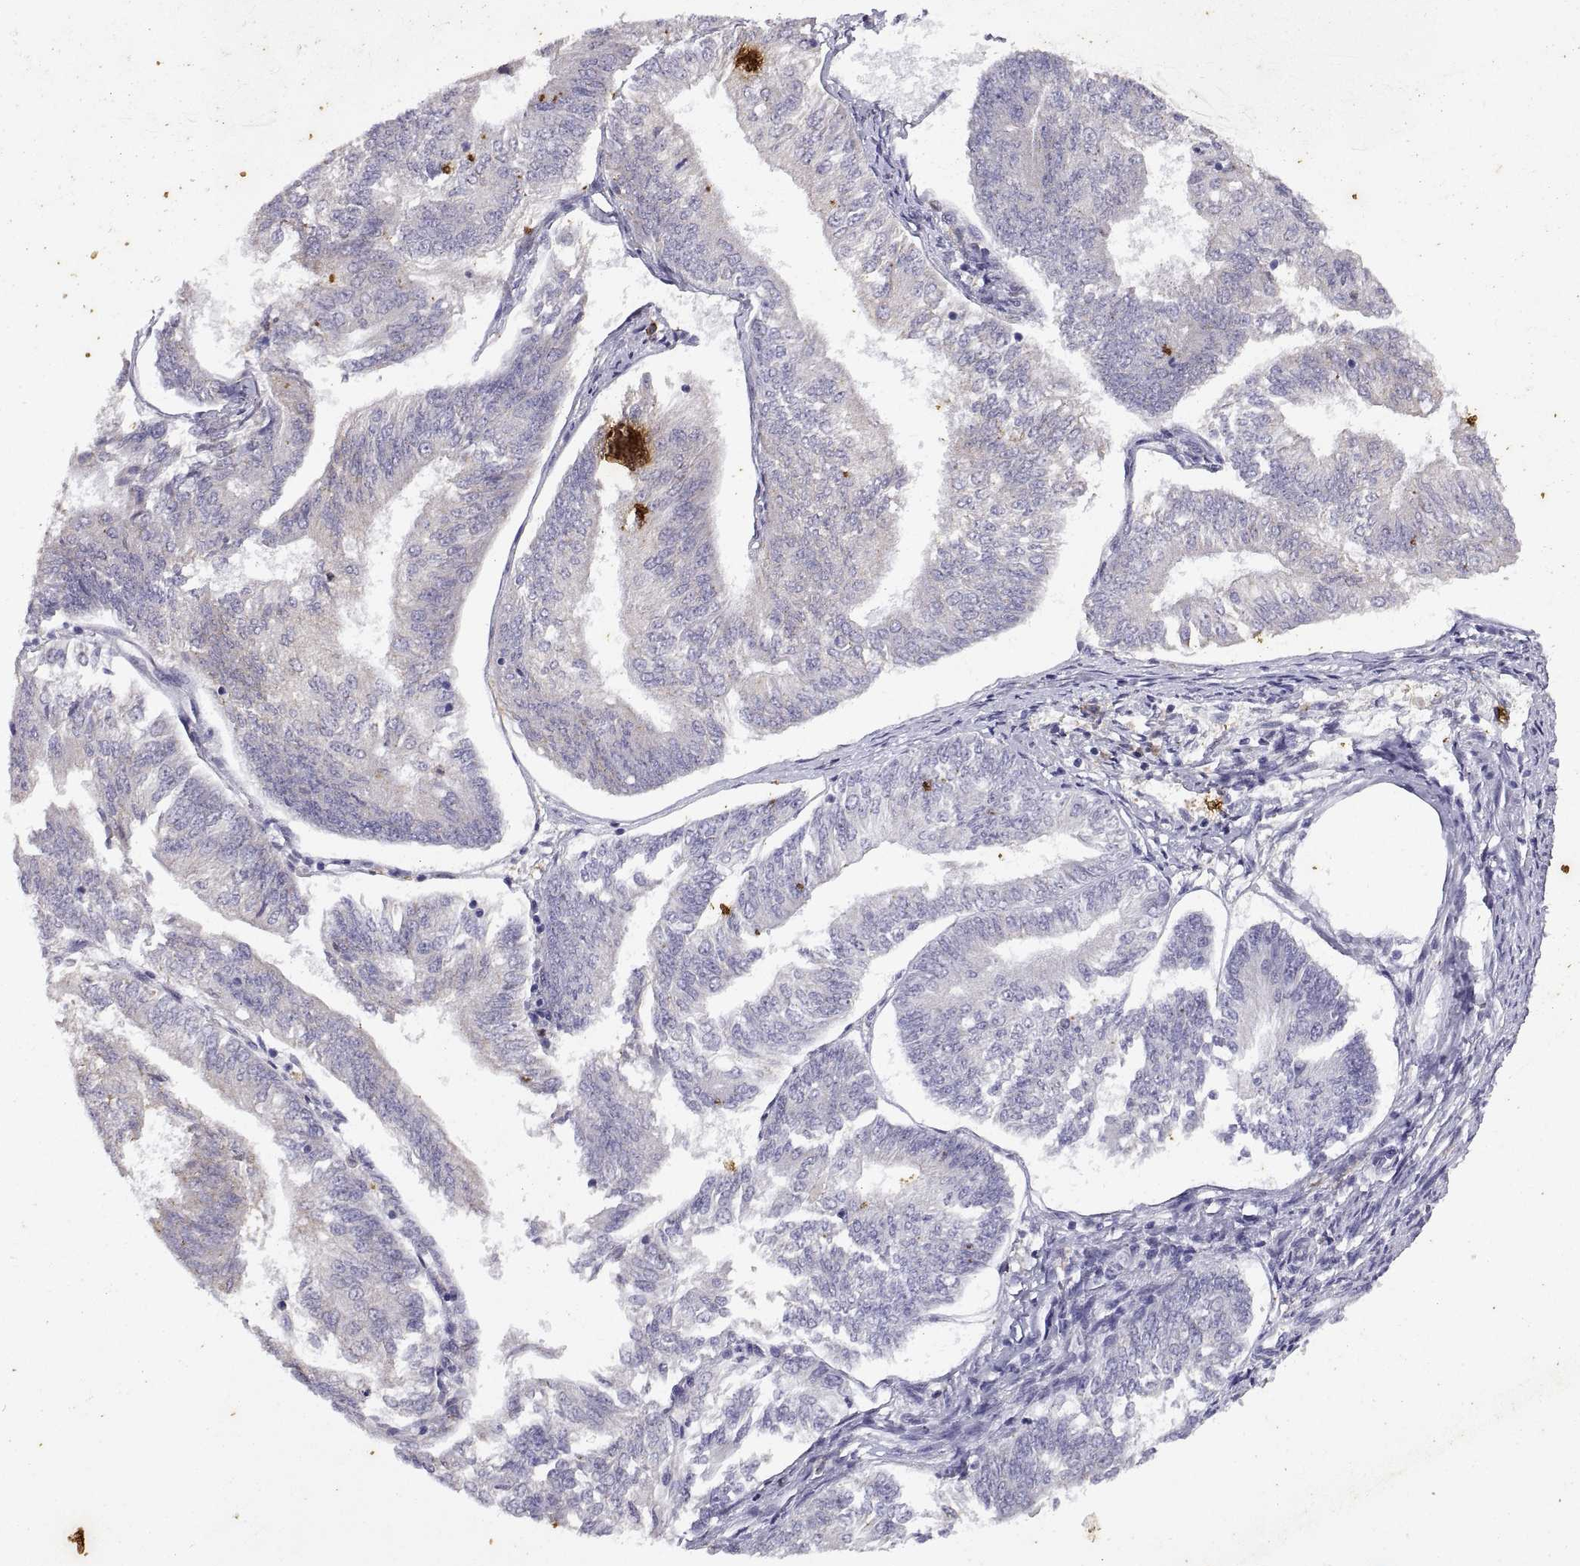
{"staining": {"intensity": "negative", "quantity": "none", "location": "none"}, "tissue": "endometrial cancer", "cell_type": "Tumor cells", "image_type": "cancer", "snomed": [{"axis": "morphology", "description": "Adenocarcinoma, NOS"}, {"axis": "topography", "description": "Endometrium"}], "caption": "Tumor cells show no significant protein expression in adenocarcinoma (endometrial).", "gene": "DOK3", "patient": {"sex": "female", "age": 58}}